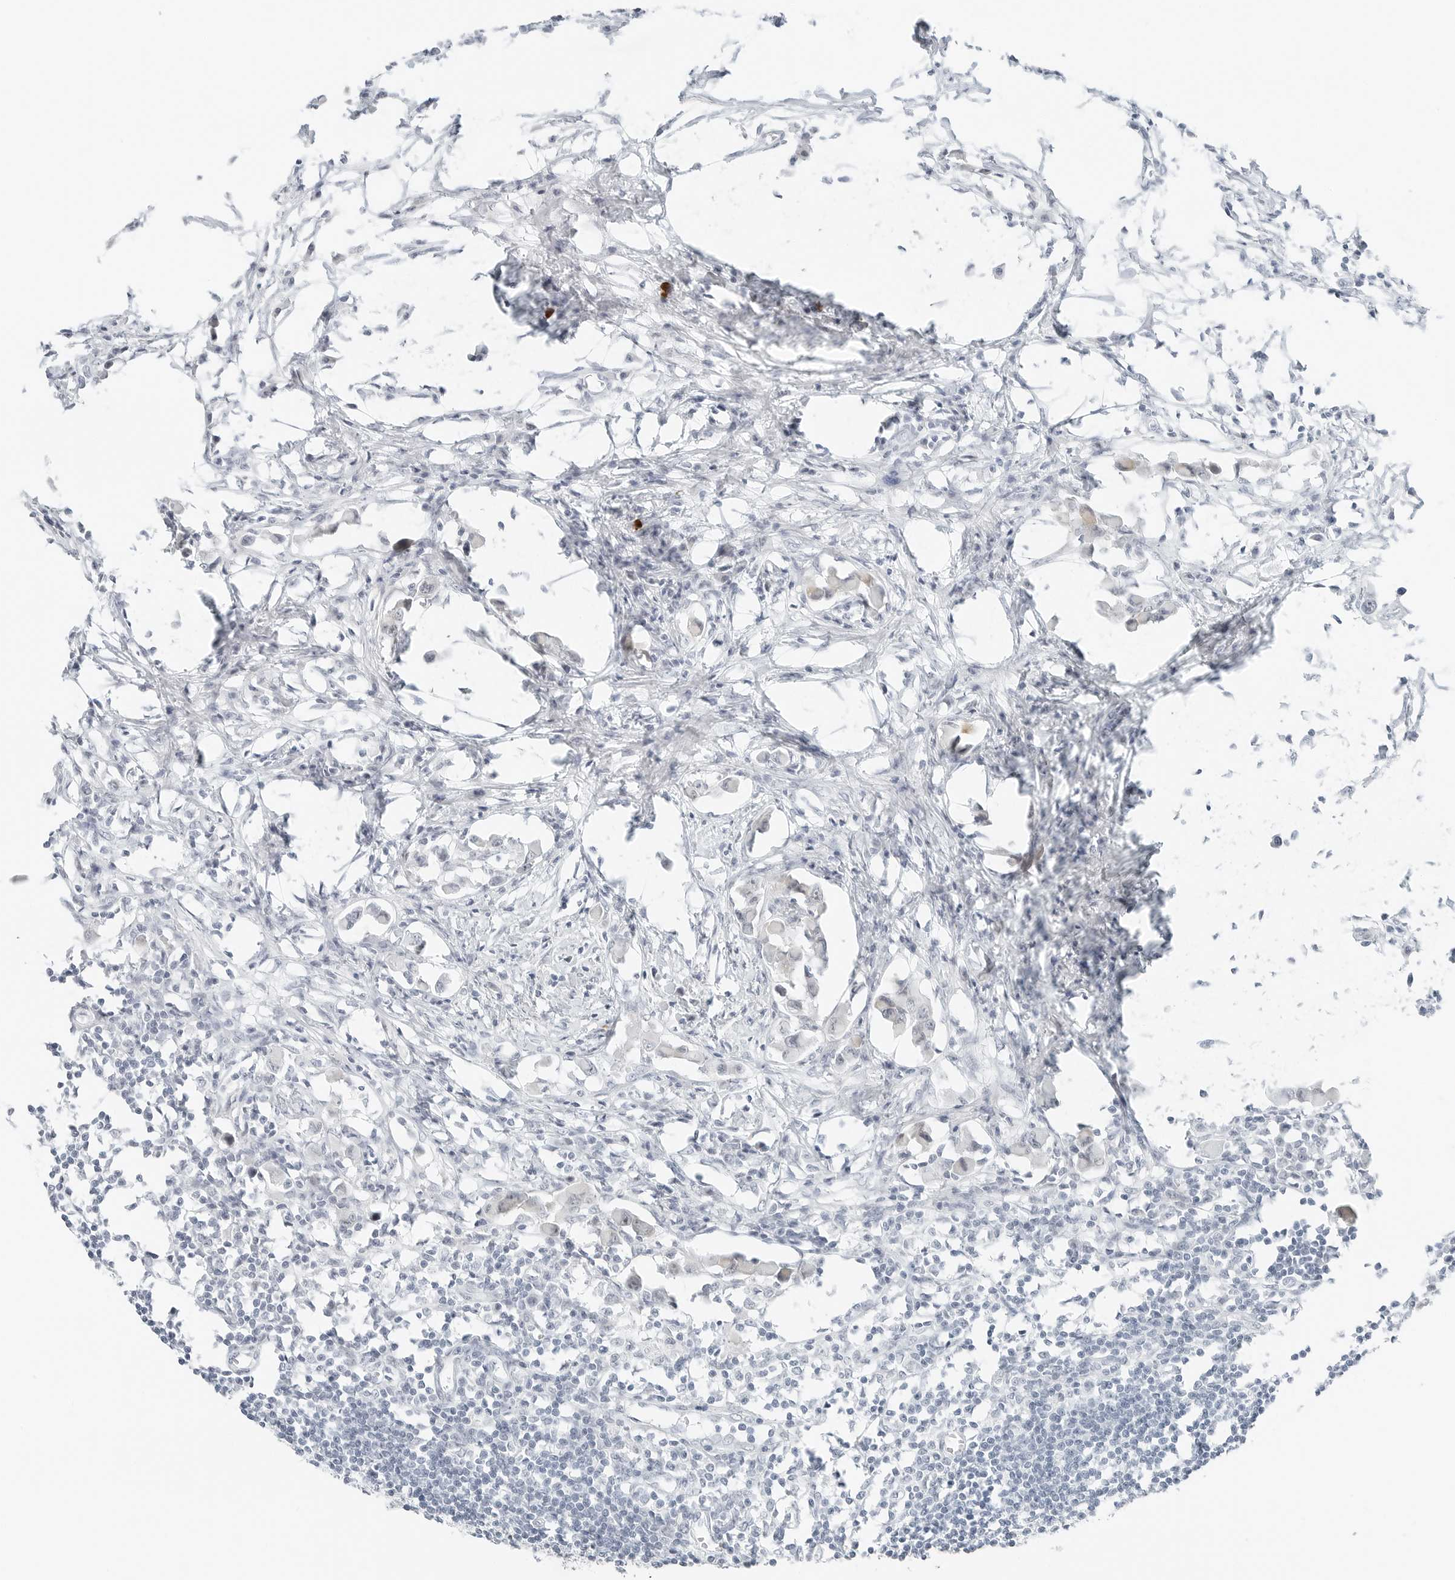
{"staining": {"intensity": "negative", "quantity": "none", "location": "none"}, "tissue": "lymph node", "cell_type": "Germinal center cells", "image_type": "normal", "snomed": [{"axis": "morphology", "description": "Normal tissue, NOS"}, {"axis": "morphology", "description": "Malignant melanoma, Metastatic site"}, {"axis": "topography", "description": "Lymph node"}], "caption": "Germinal center cells show no significant expression in unremarkable lymph node. (Stains: DAB (3,3'-diaminobenzidine) IHC with hematoxylin counter stain, Microscopy: brightfield microscopy at high magnification).", "gene": "CCSAP", "patient": {"sex": "male", "age": 41}}